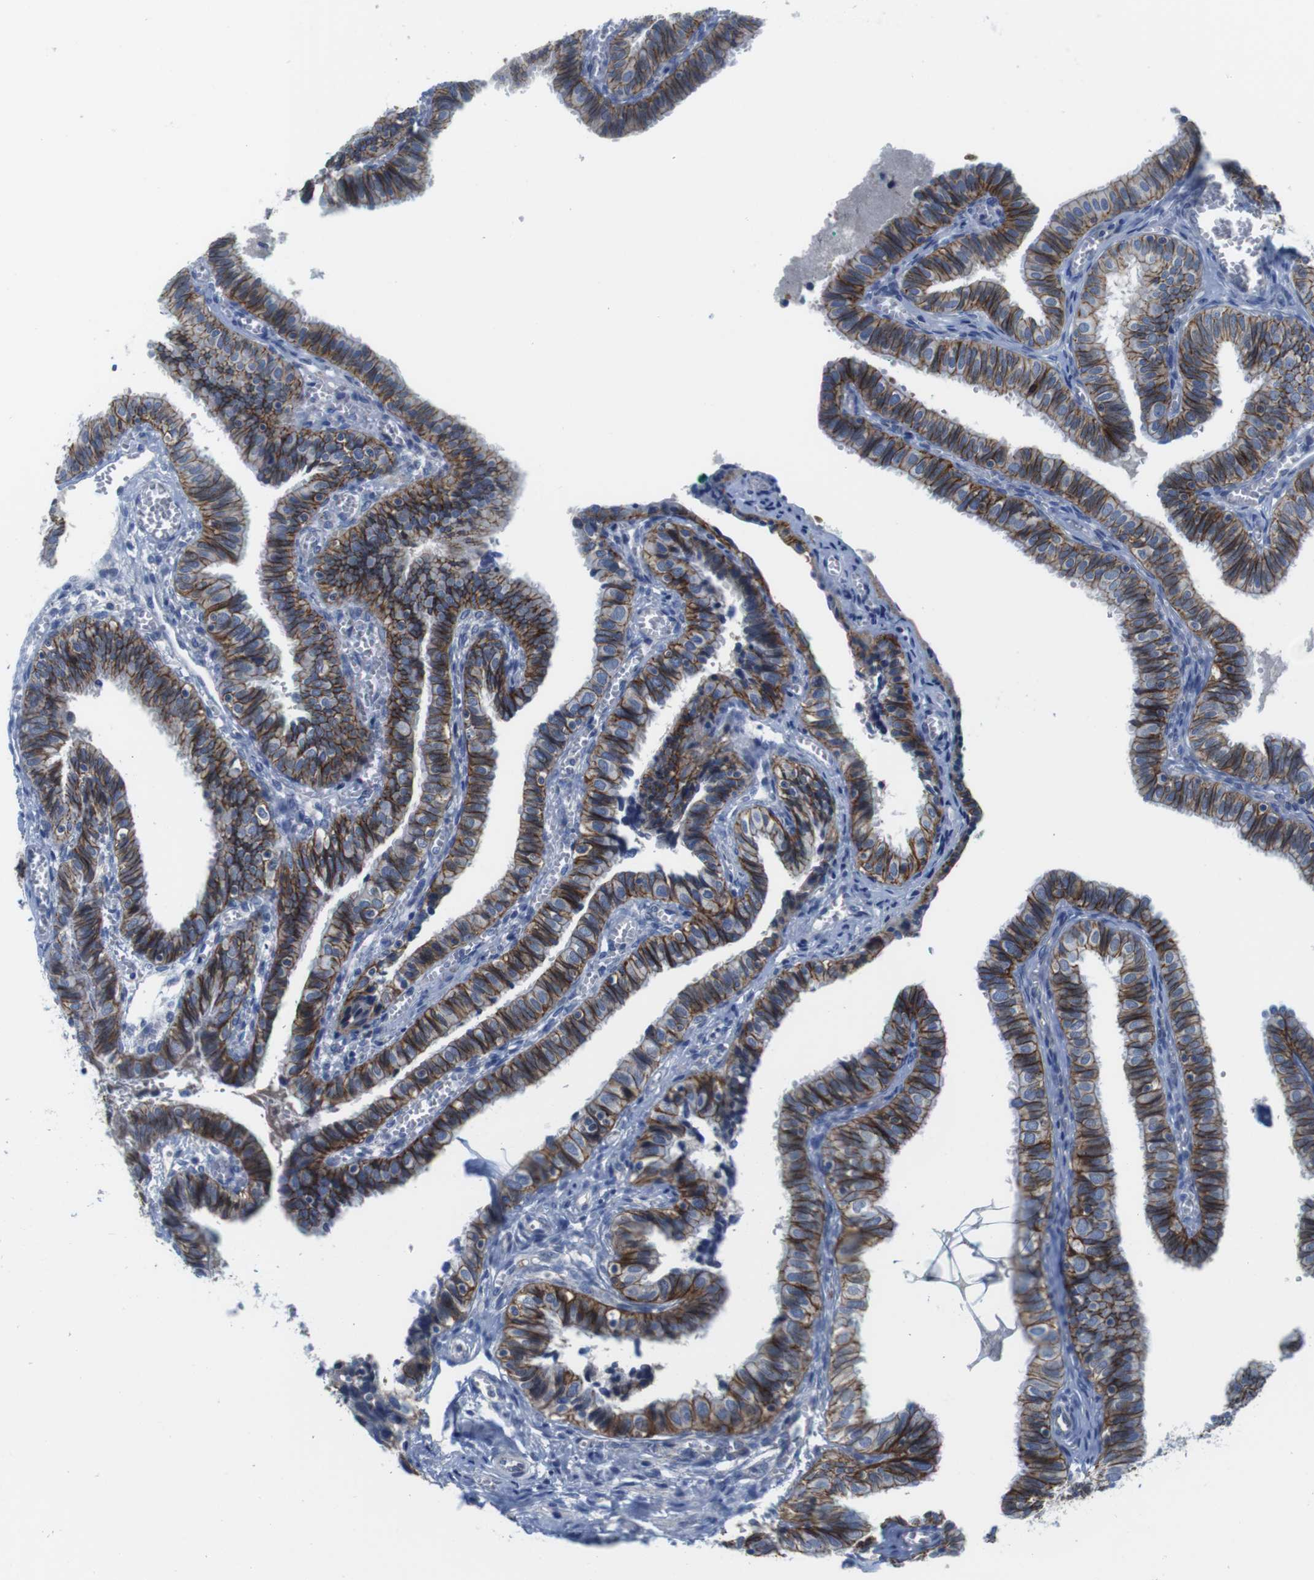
{"staining": {"intensity": "strong", "quantity": ">75%", "location": "cytoplasmic/membranous"}, "tissue": "fallopian tube", "cell_type": "Glandular cells", "image_type": "normal", "snomed": [{"axis": "morphology", "description": "Normal tissue, NOS"}, {"axis": "topography", "description": "Fallopian tube"}], "caption": "Protein staining by IHC shows strong cytoplasmic/membranous positivity in approximately >75% of glandular cells in benign fallopian tube.", "gene": "SCRIB", "patient": {"sex": "female", "age": 46}}